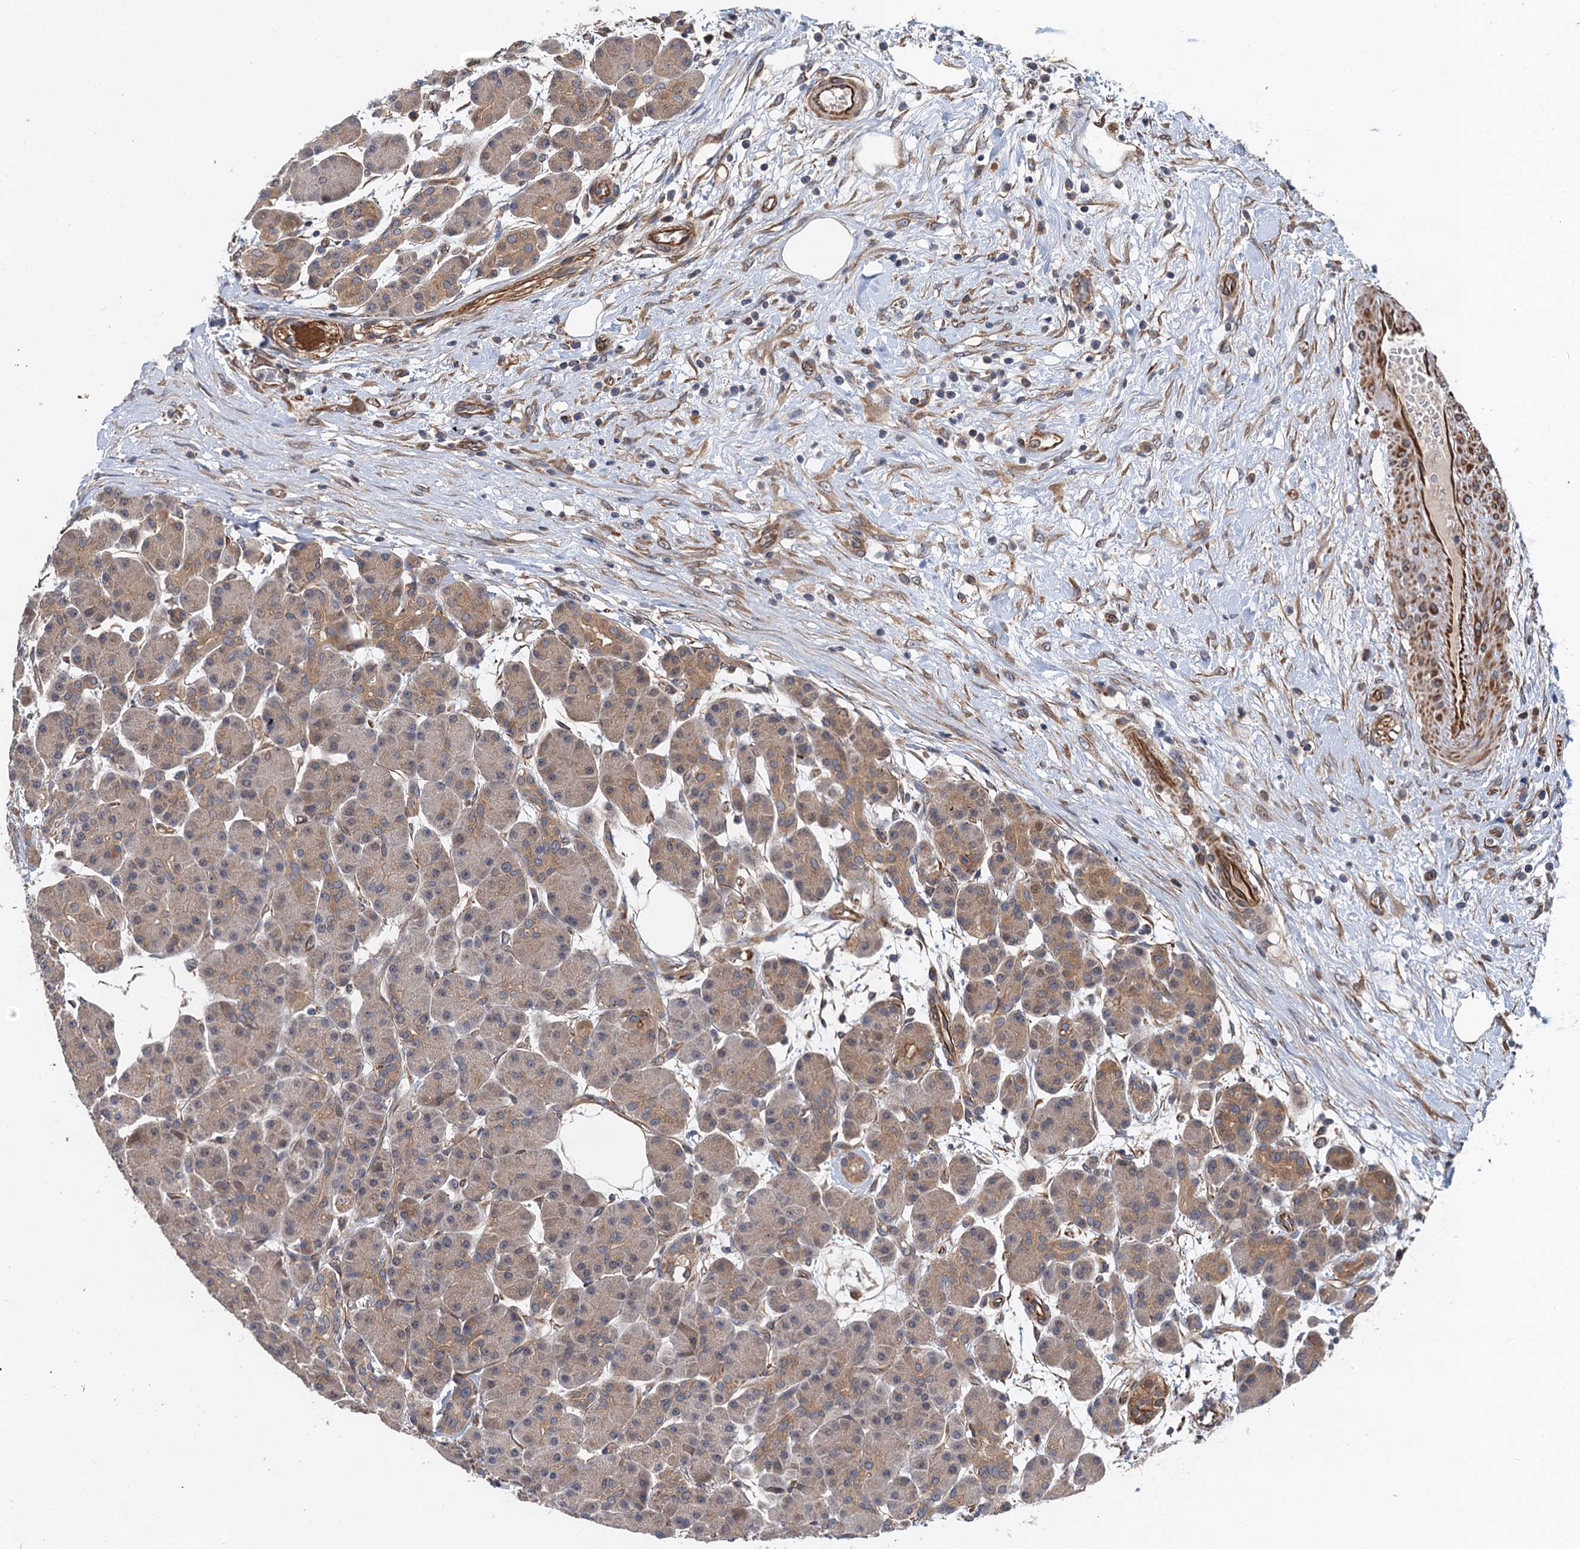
{"staining": {"intensity": "moderate", "quantity": ">75%", "location": "cytoplasmic/membranous"}, "tissue": "pancreas", "cell_type": "Exocrine glandular cells", "image_type": "normal", "snomed": [{"axis": "morphology", "description": "Normal tissue, NOS"}, {"axis": "topography", "description": "Pancreas"}], "caption": "An immunohistochemistry micrograph of unremarkable tissue is shown. Protein staining in brown labels moderate cytoplasmic/membranous positivity in pancreas within exocrine glandular cells. Immunohistochemistry (ihc) stains the protein in brown and the nuclei are stained blue.", "gene": "PJA2", "patient": {"sex": "male", "age": 63}}